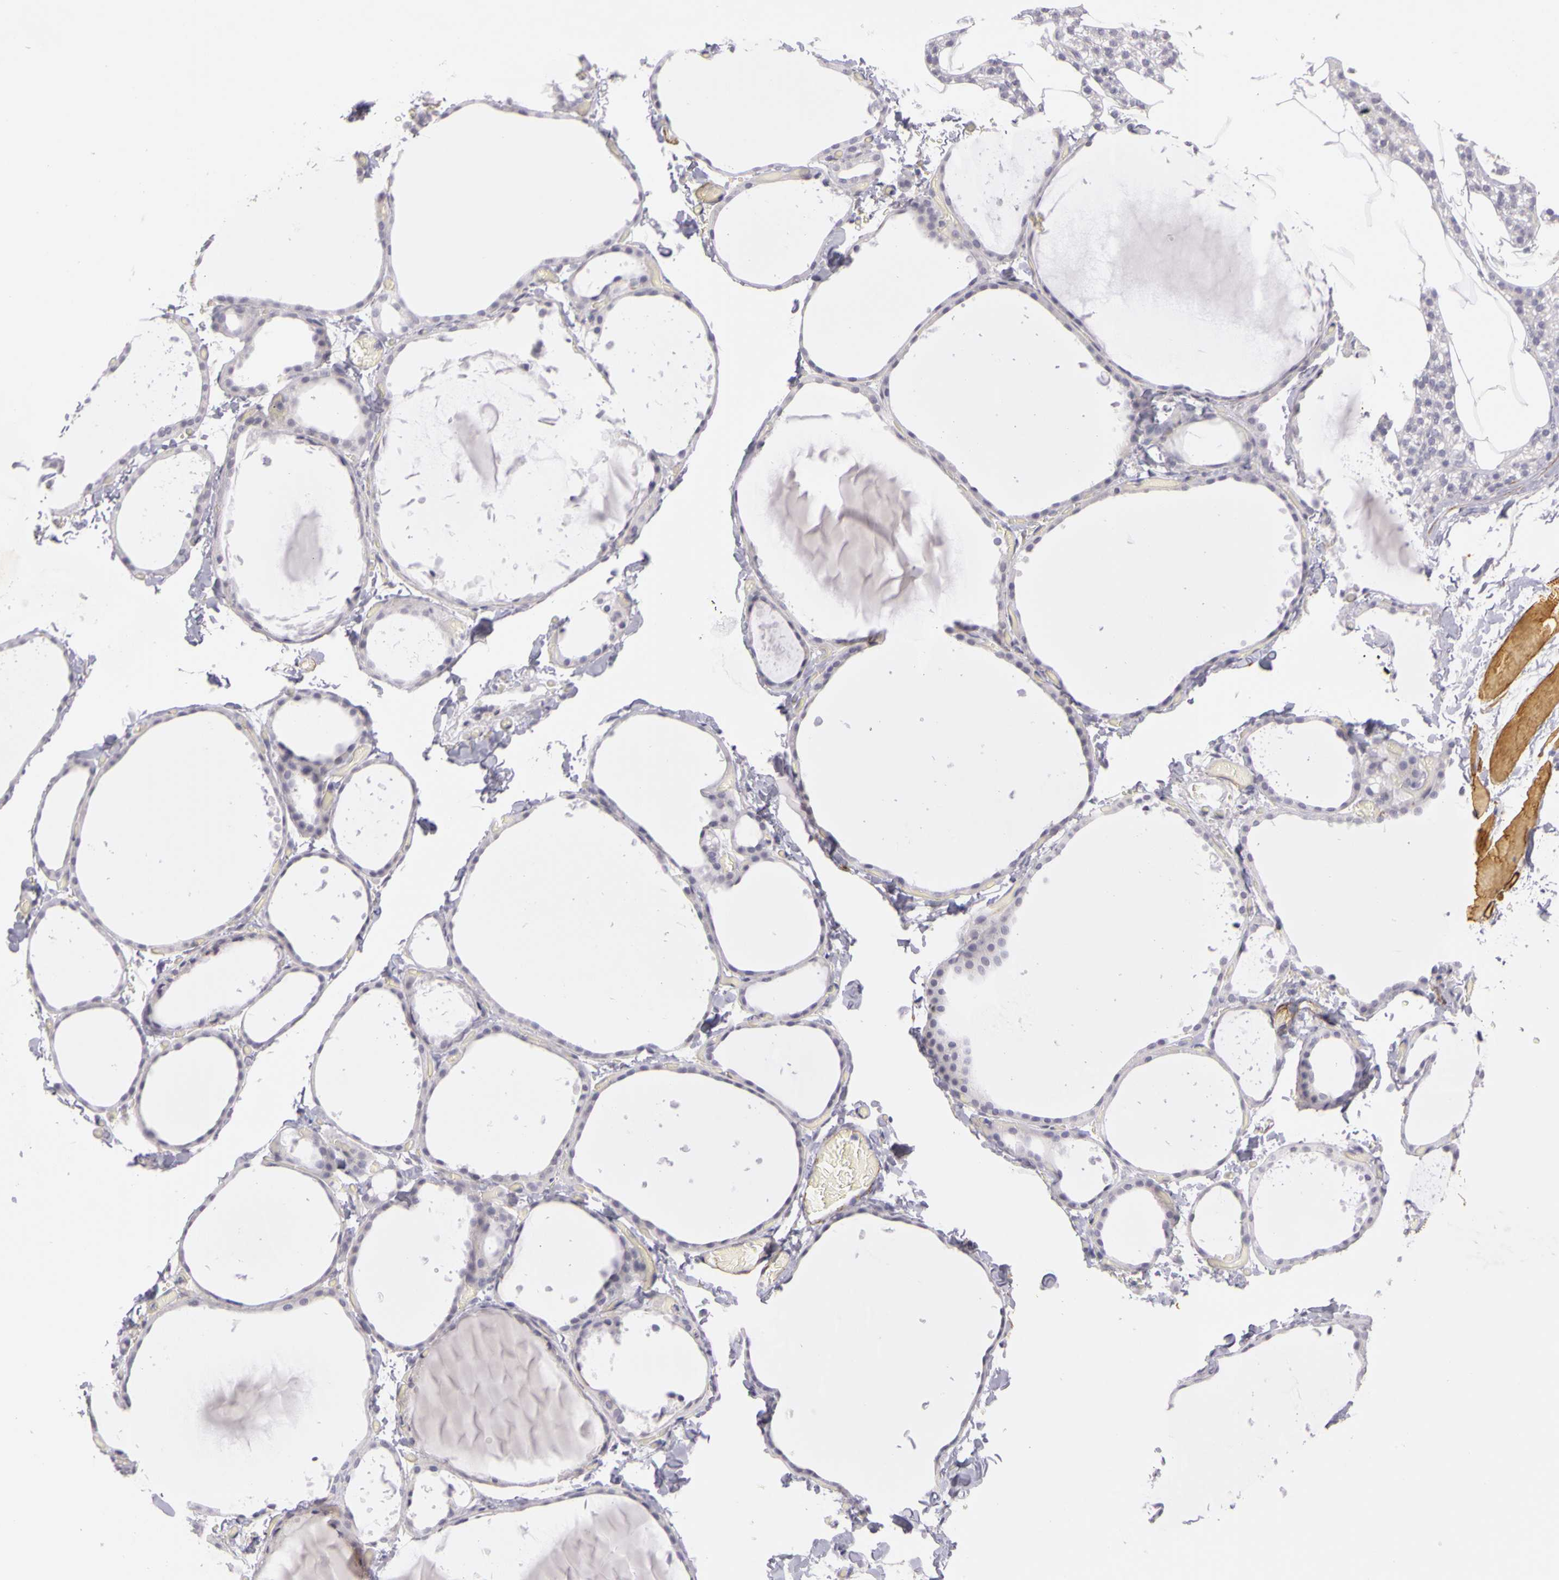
{"staining": {"intensity": "negative", "quantity": "none", "location": "none"}, "tissue": "thyroid gland", "cell_type": "Glandular cells", "image_type": "normal", "snomed": [{"axis": "morphology", "description": "Normal tissue, NOS"}, {"axis": "topography", "description": "Thyroid gland"}], "caption": "Immunohistochemical staining of benign human thyroid gland displays no significant staining in glandular cells. (DAB (3,3'-diaminobenzidine) immunohistochemistry, high magnification).", "gene": "CNTN2", "patient": {"sex": "female", "age": 22}}